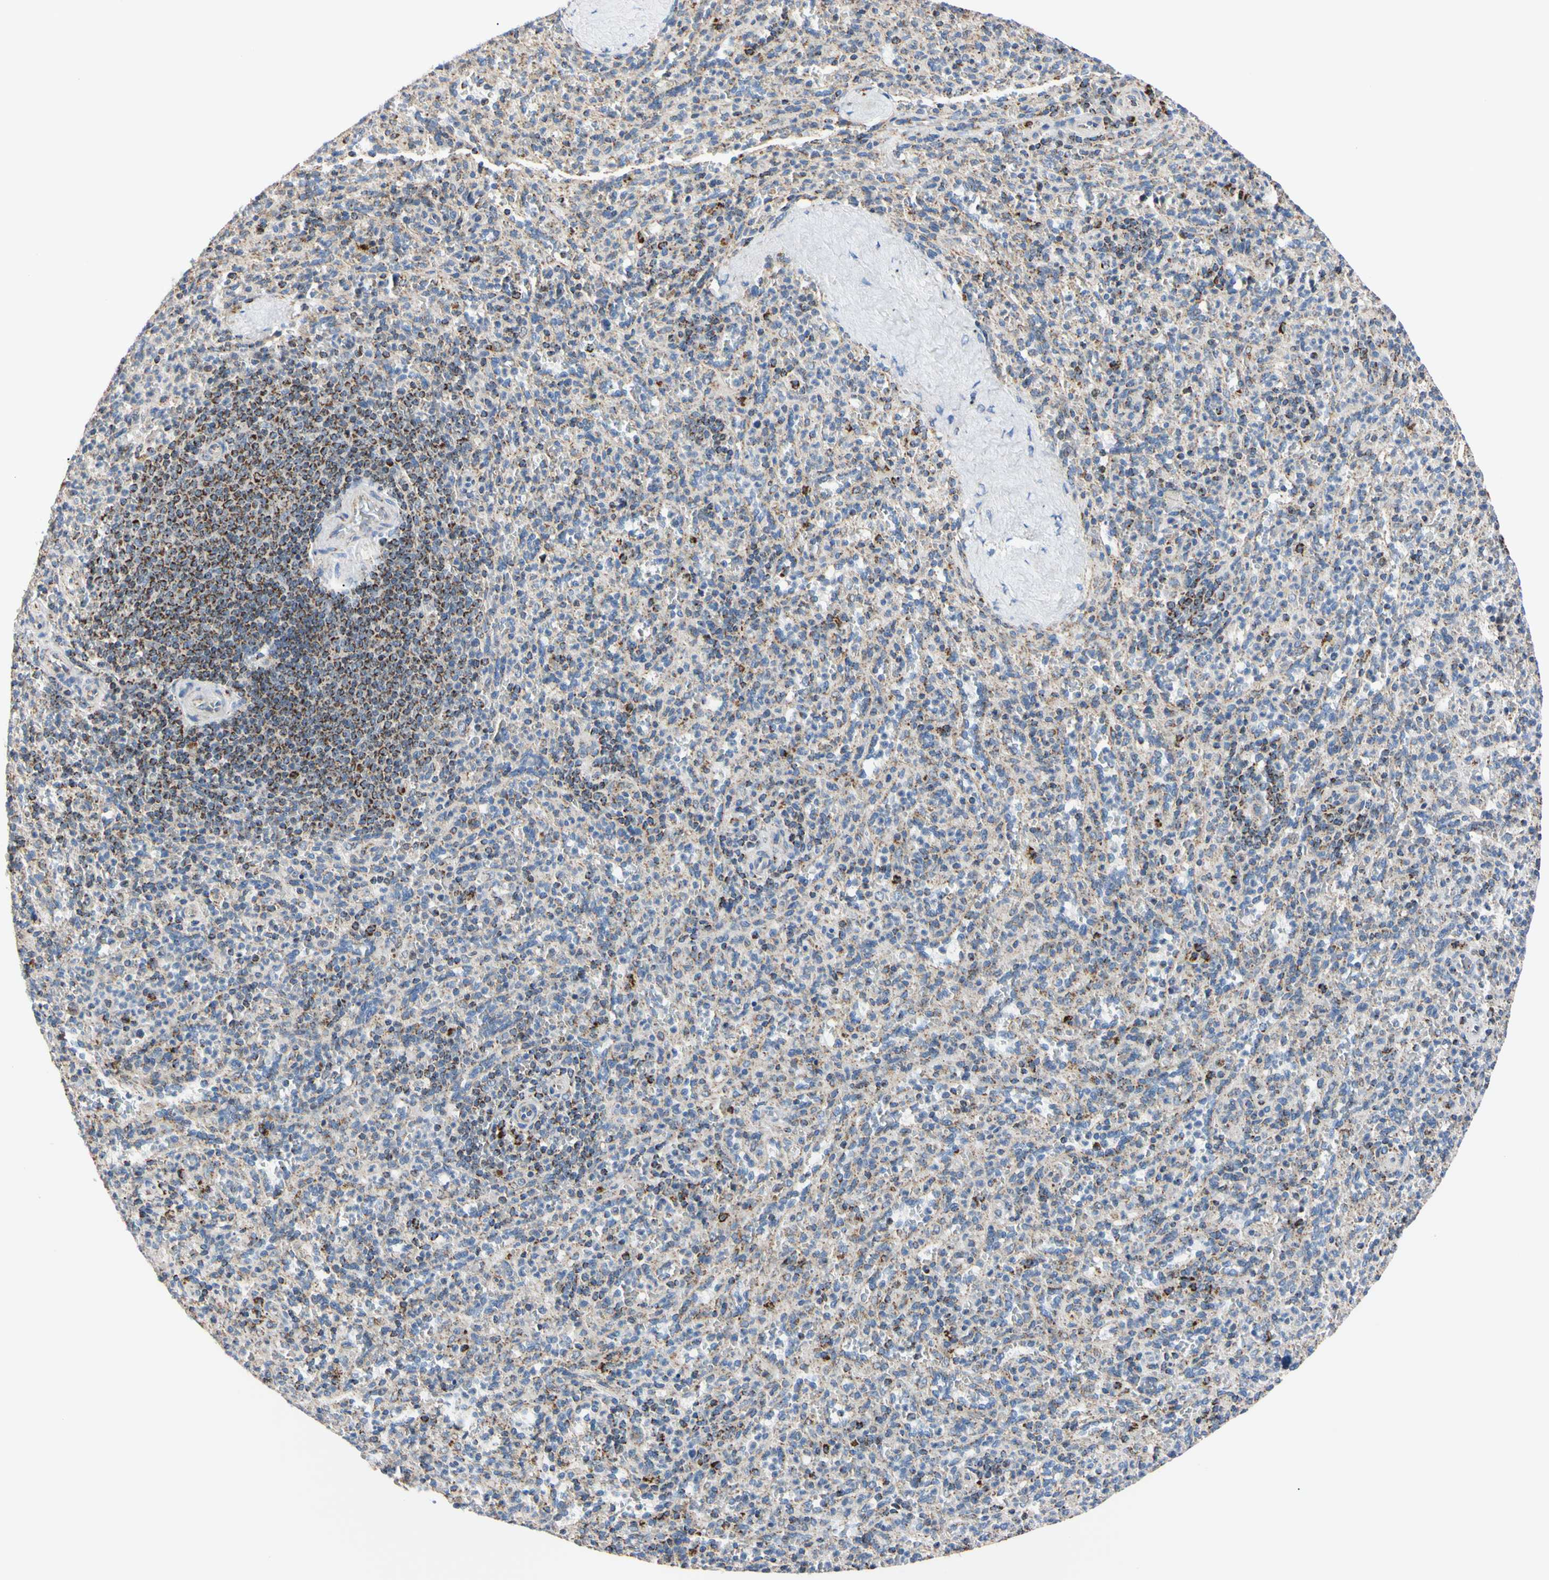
{"staining": {"intensity": "moderate", "quantity": "<25%", "location": "cytoplasmic/membranous"}, "tissue": "spleen", "cell_type": "Cells in red pulp", "image_type": "normal", "snomed": [{"axis": "morphology", "description": "Normal tissue, NOS"}, {"axis": "topography", "description": "Spleen"}], "caption": "Moderate cytoplasmic/membranous staining is seen in about <25% of cells in red pulp in benign spleen.", "gene": "CLPP", "patient": {"sex": "male", "age": 36}}